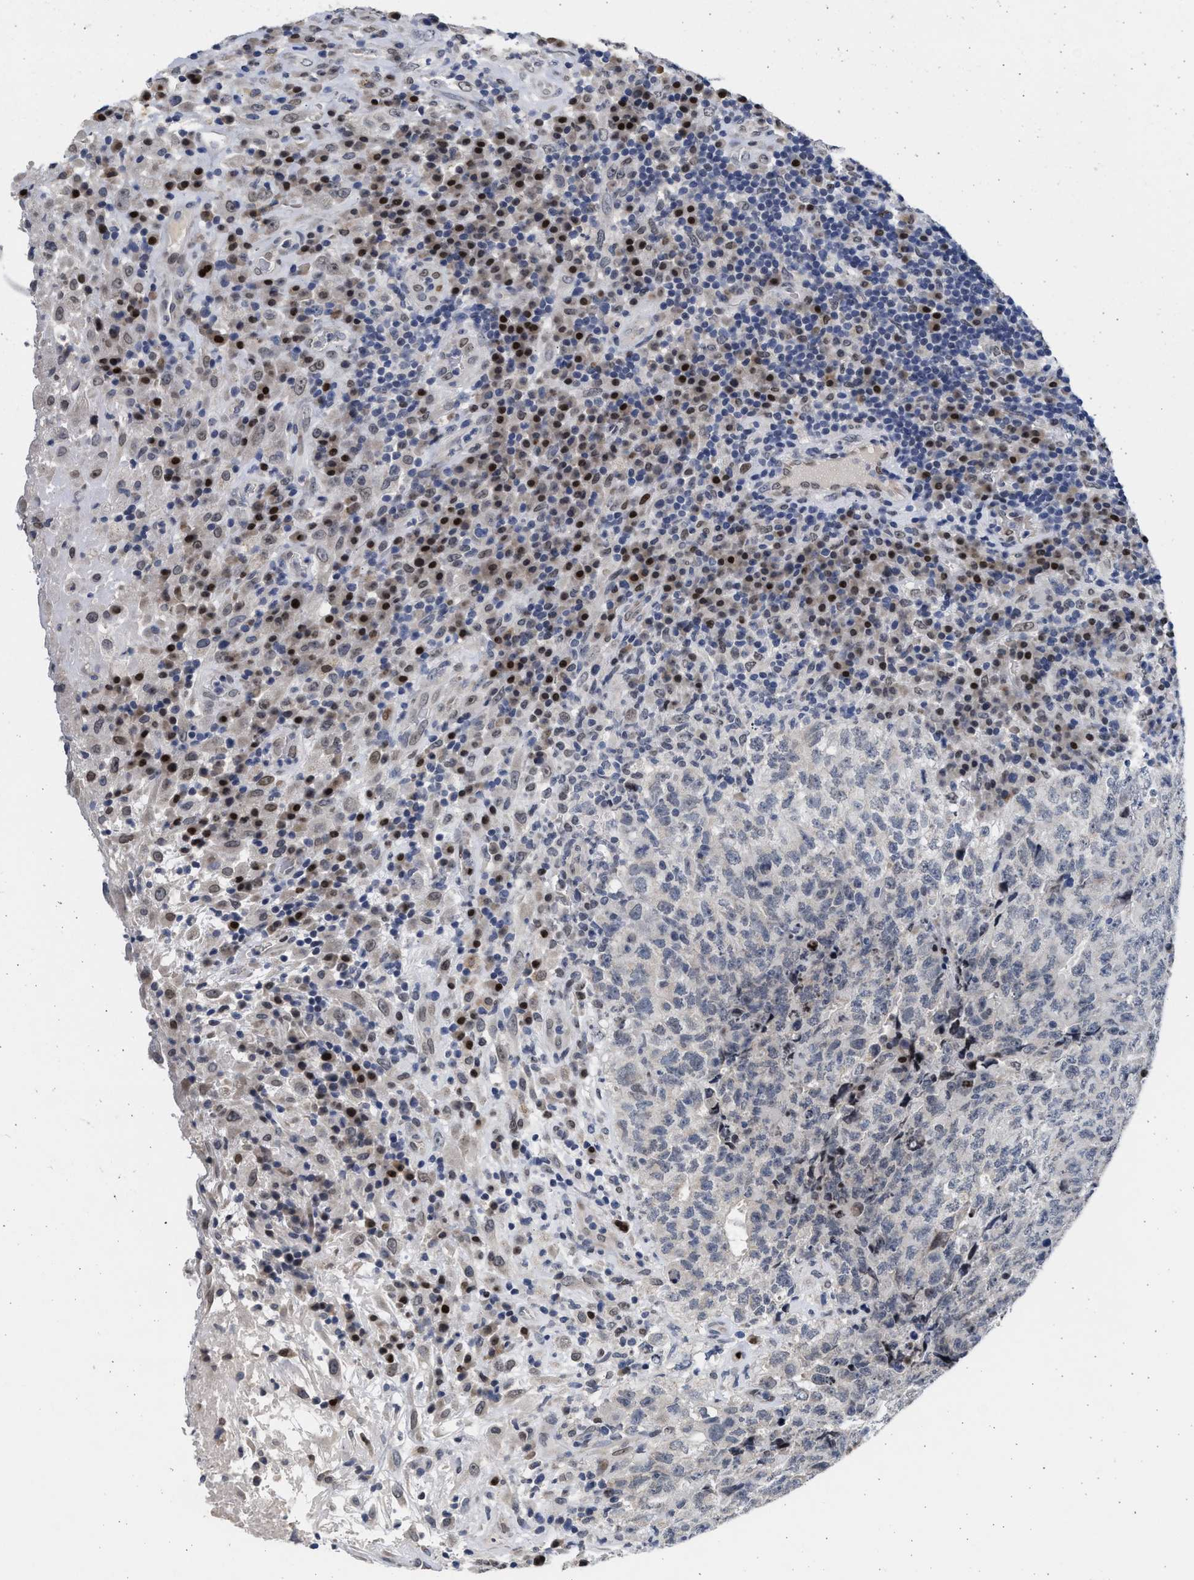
{"staining": {"intensity": "weak", "quantity": "<25%", "location": "nuclear"}, "tissue": "testis cancer", "cell_type": "Tumor cells", "image_type": "cancer", "snomed": [{"axis": "morphology", "description": "Necrosis, NOS"}, {"axis": "morphology", "description": "Carcinoma, Embryonal, NOS"}, {"axis": "topography", "description": "Testis"}], "caption": "Immunohistochemistry photomicrograph of neoplastic tissue: human testis cancer (embryonal carcinoma) stained with DAB reveals no significant protein expression in tumor cells.", "gene": "HMGN3", "patient": {"sex": "male", "age": 19}}